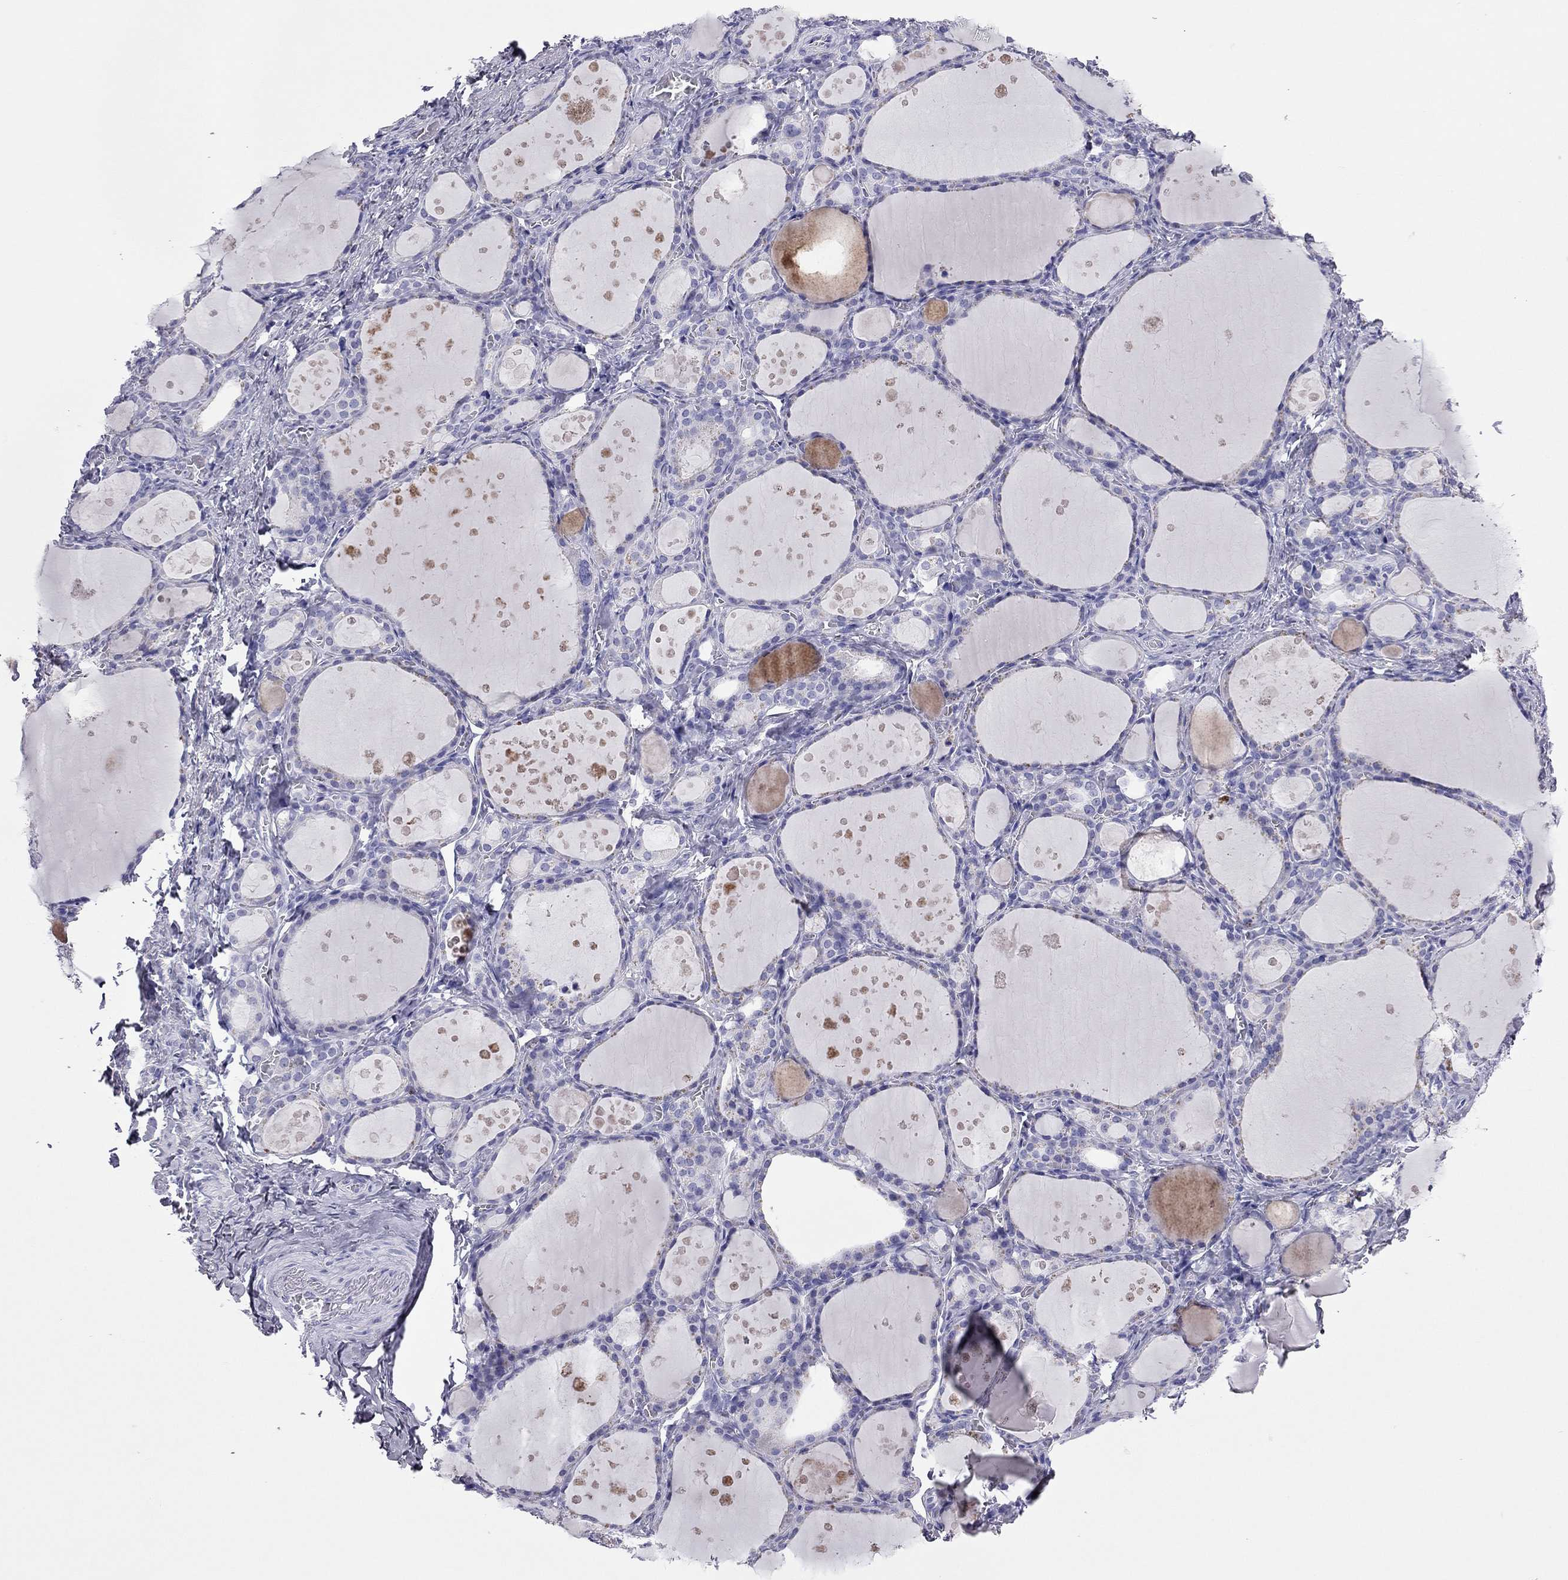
{"staining": {"intensity": "negative", "quantity": "none", "location": "none"}, "tissue": "thyroid gland", "cell_type": "Glandular cells", "image_type": "normal", "snomed": [{"axis": "morphology", "description": "Normal tissue, NOS"}, {"axis": "topography", "description": "Thyroid gland"}], "caption": "Glandular cells show no significant positivity in unremarkable thyroid gland.", "gene": "ODF4", "patient": {"sex": "male", "age": 68}}